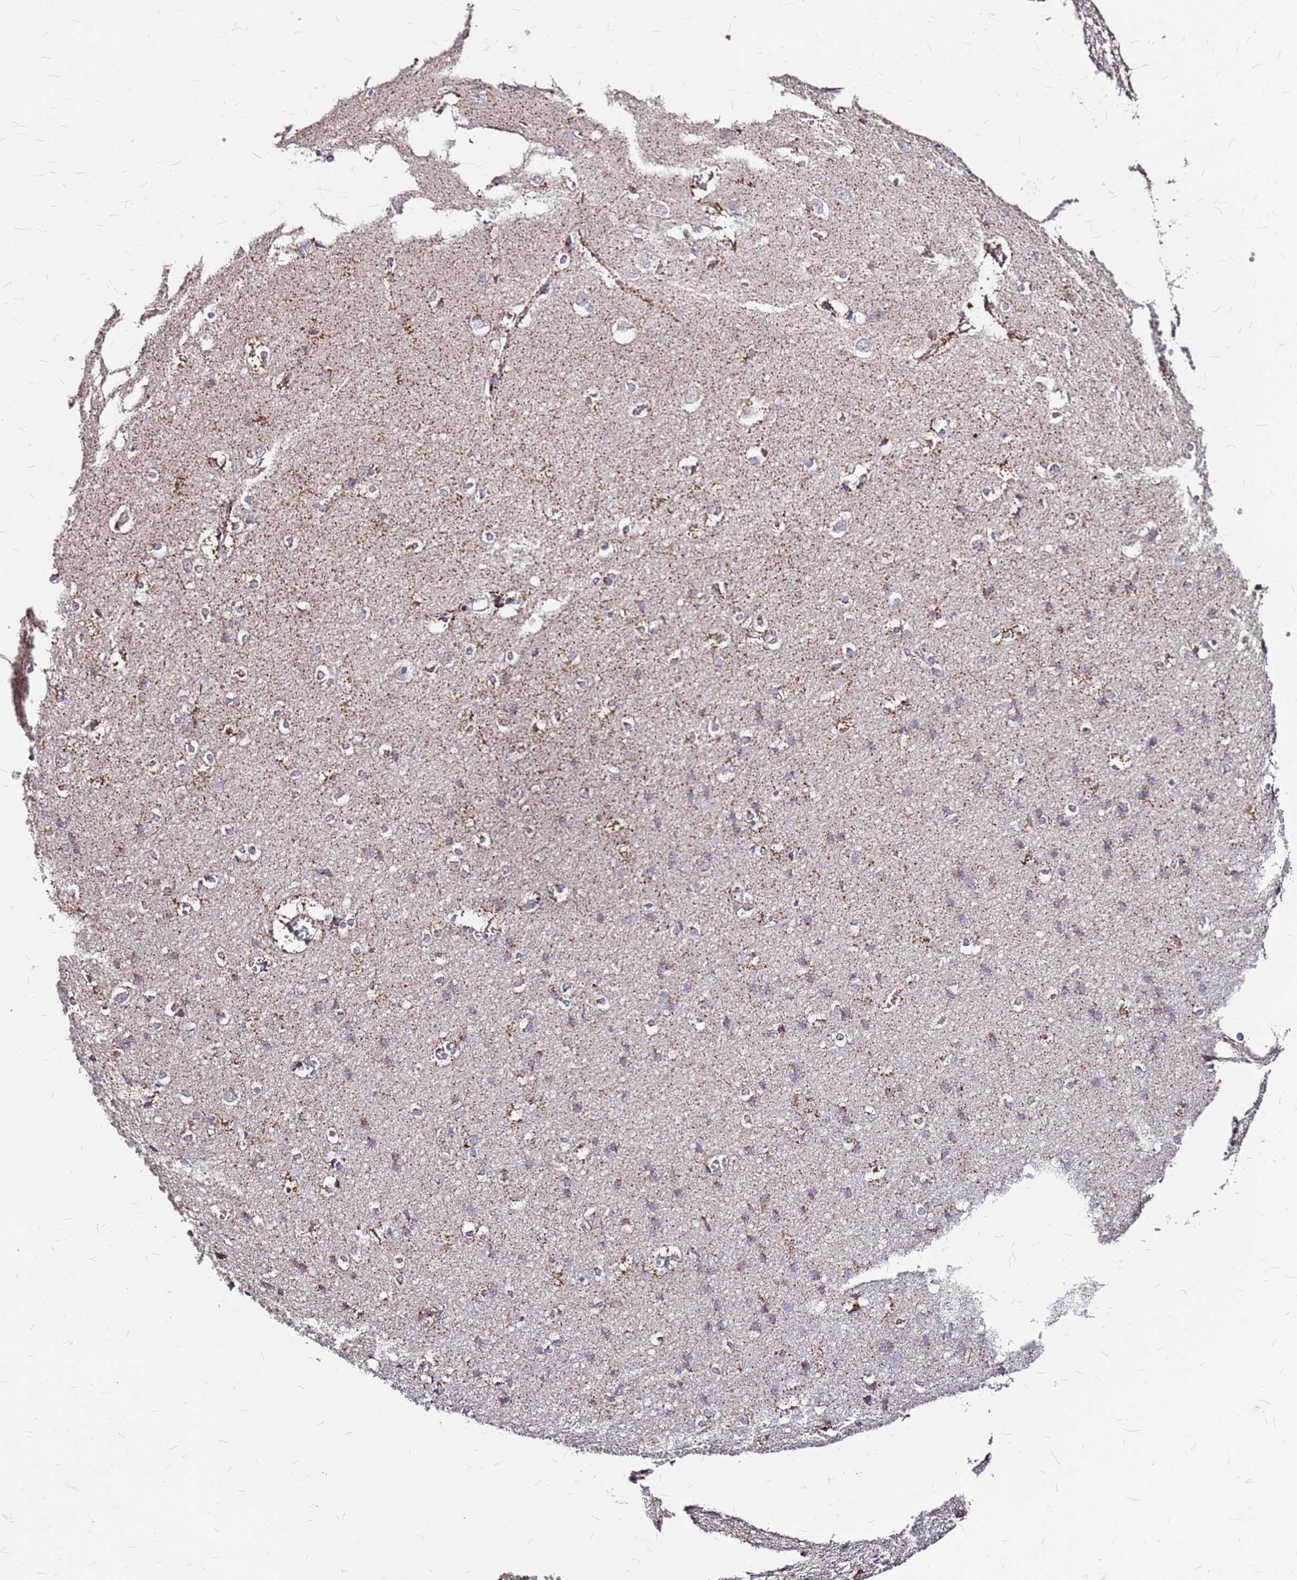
{"staining": {"intensity": "weak", "quantity": "25%-75%", "location": "cytoplasmic/membranous"}, "tissue": "cerebral cortex", "cell_type": "Endothelial cells", "image_type": "normal", "snomed": [{"axis": "morphology", "description": "Normal tissue, NOS"}, {"axis": "topography", "description": "Cerebral cortex"}], "caption": "Protein staining of normal cerebral cortex shows weak cytoplasmic/membranous staining in approximately 25%-75% of endothelial cells.", "gene": "DCDC2C", "patient": {"sex": "male", "age": 37}}